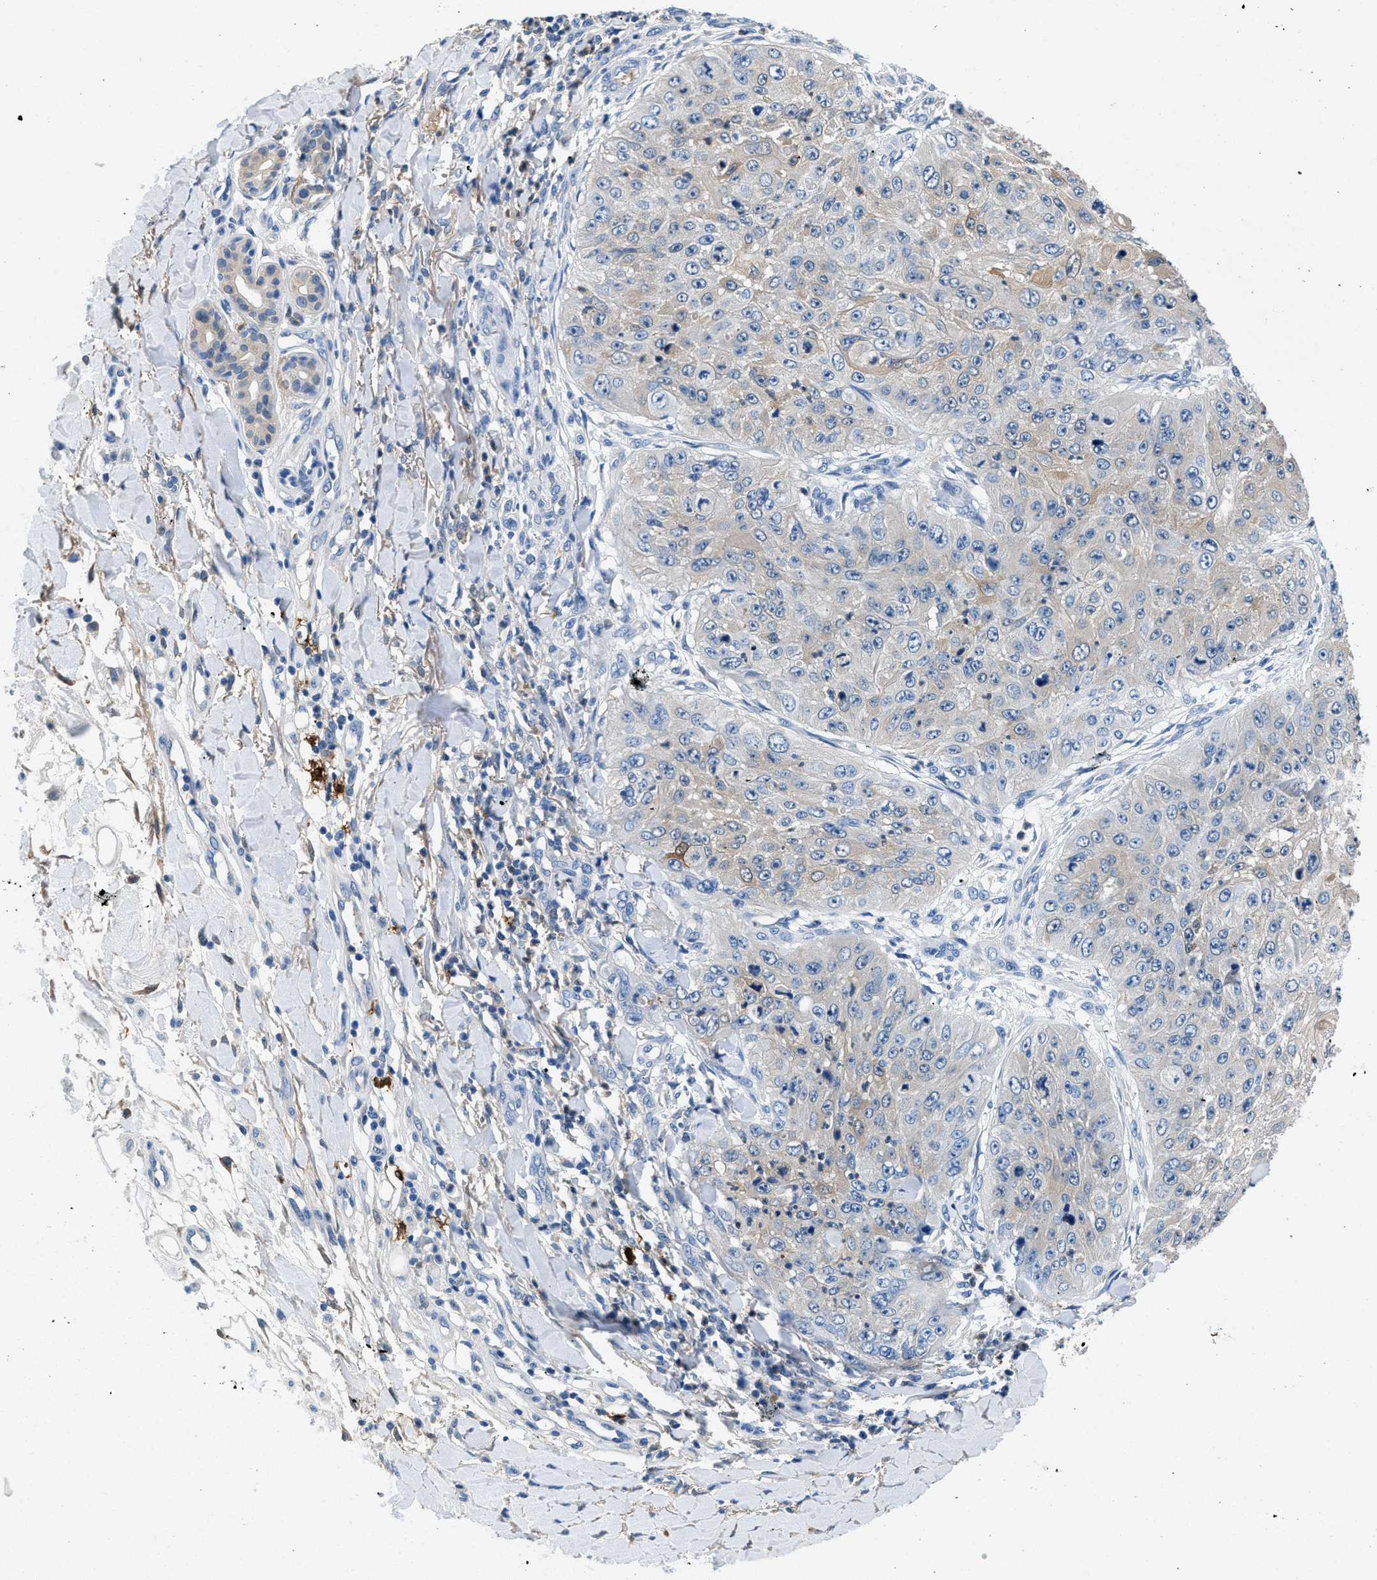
{"staining": {"intensity": "weak", "quantity": "<25%", "location": "cytoplasmic/membranous"}, "tissue": "skin cancer", "cell_type": "Tumor cells", "image_type": "cancer", "snomed": [{"axis": "morphology", "description": "Squamous cell carcinoma, NOS"}, {"axis": "topography", "description": "Skin"}], "caption": "This is an IHC histopathology image of human skin cancer (squamous cell carcinoma). There is no expression in tumor cells.", "gene": "FADS6", "patient": {"sex": "female", "age": 80}}